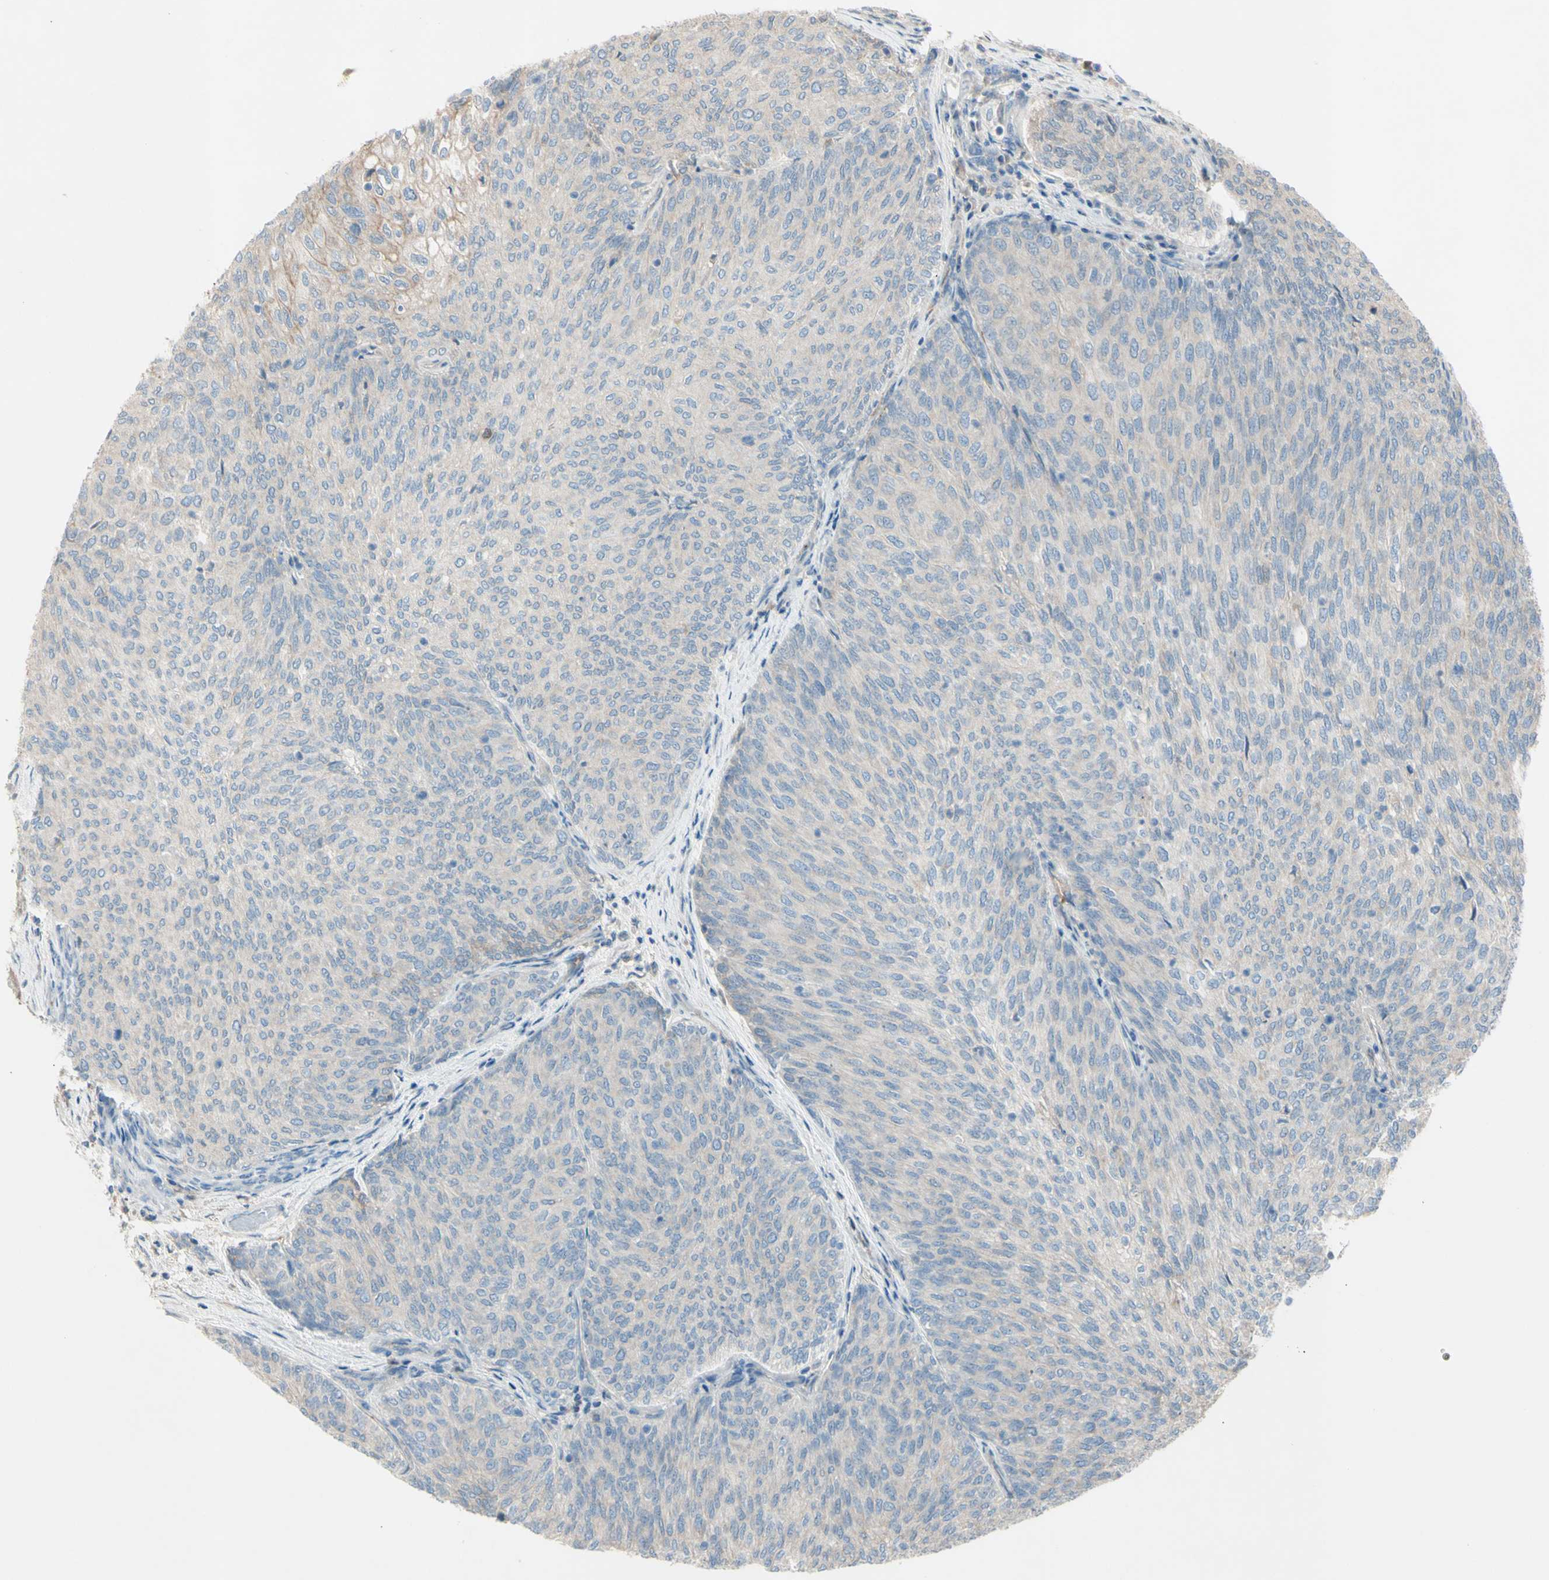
{"staining": {"intensity": "negative", "quantity": "none", "location": "none"}, "tissue": "urothelial cancer", "cell_type": "Tumor cells", "image_type": "cancer", "snomed": [{"axis": "morphology", "description": "Urothelial carcinoma, Low grade"}, {"axis": "topography", "description": "Urinary bladder"}], "caption": "Human urothelial cancer stained for a protein using IHC reveals no positivity in tumor cells.", "gene": "ATRN", "patient": {"sex": "female", "age": 79}}